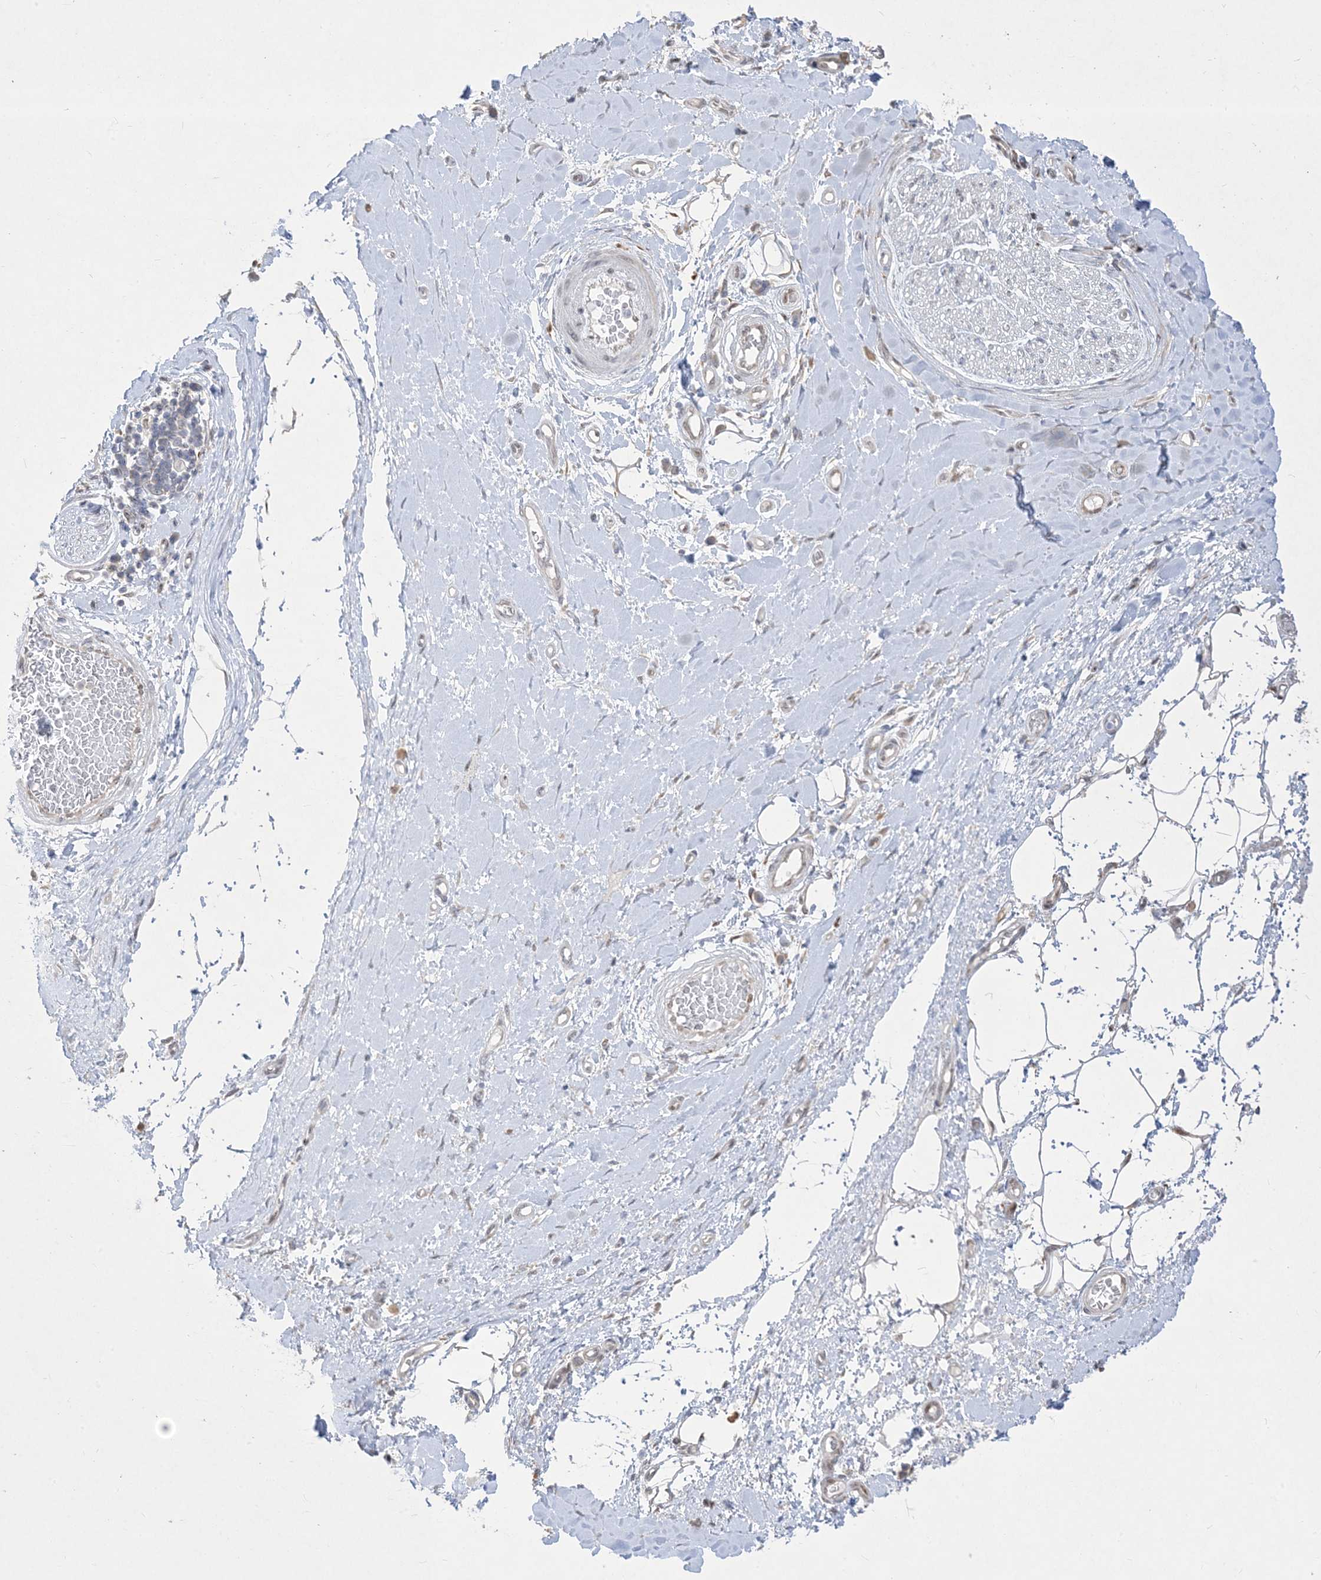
{"staining": {"intensity": "negative", "quantity": "none", "location": "none"}, "tissue": "adipose tissue", "cell_type": "Adipocytes", "image_type": "normal", "snomed": [{"axis": "morphology", "description": "Normal tissue, NOS"}, {"axis": "morphology", "description": "Adenocarcinoma, NOS"}, {"axis": "topography", "description": "Esophagus"}, {"axis": "topography", "description": "Stomach, upper"}, {"axis": "topography", "description": "Peripheral nerve tissue"}], "caption": "Immunohistochemistry of unremarkable human adipose tissue demonstrates no staining in adipocytes. Brightfield microscopy of immunohistochemistry stained with DAB (3,3'-diaminobenzidine) (brown) and hematoxylin (blue), captured at high magnification.", "gene": "BHLHE40", "patient": {"sex": "male", "age": 62}}